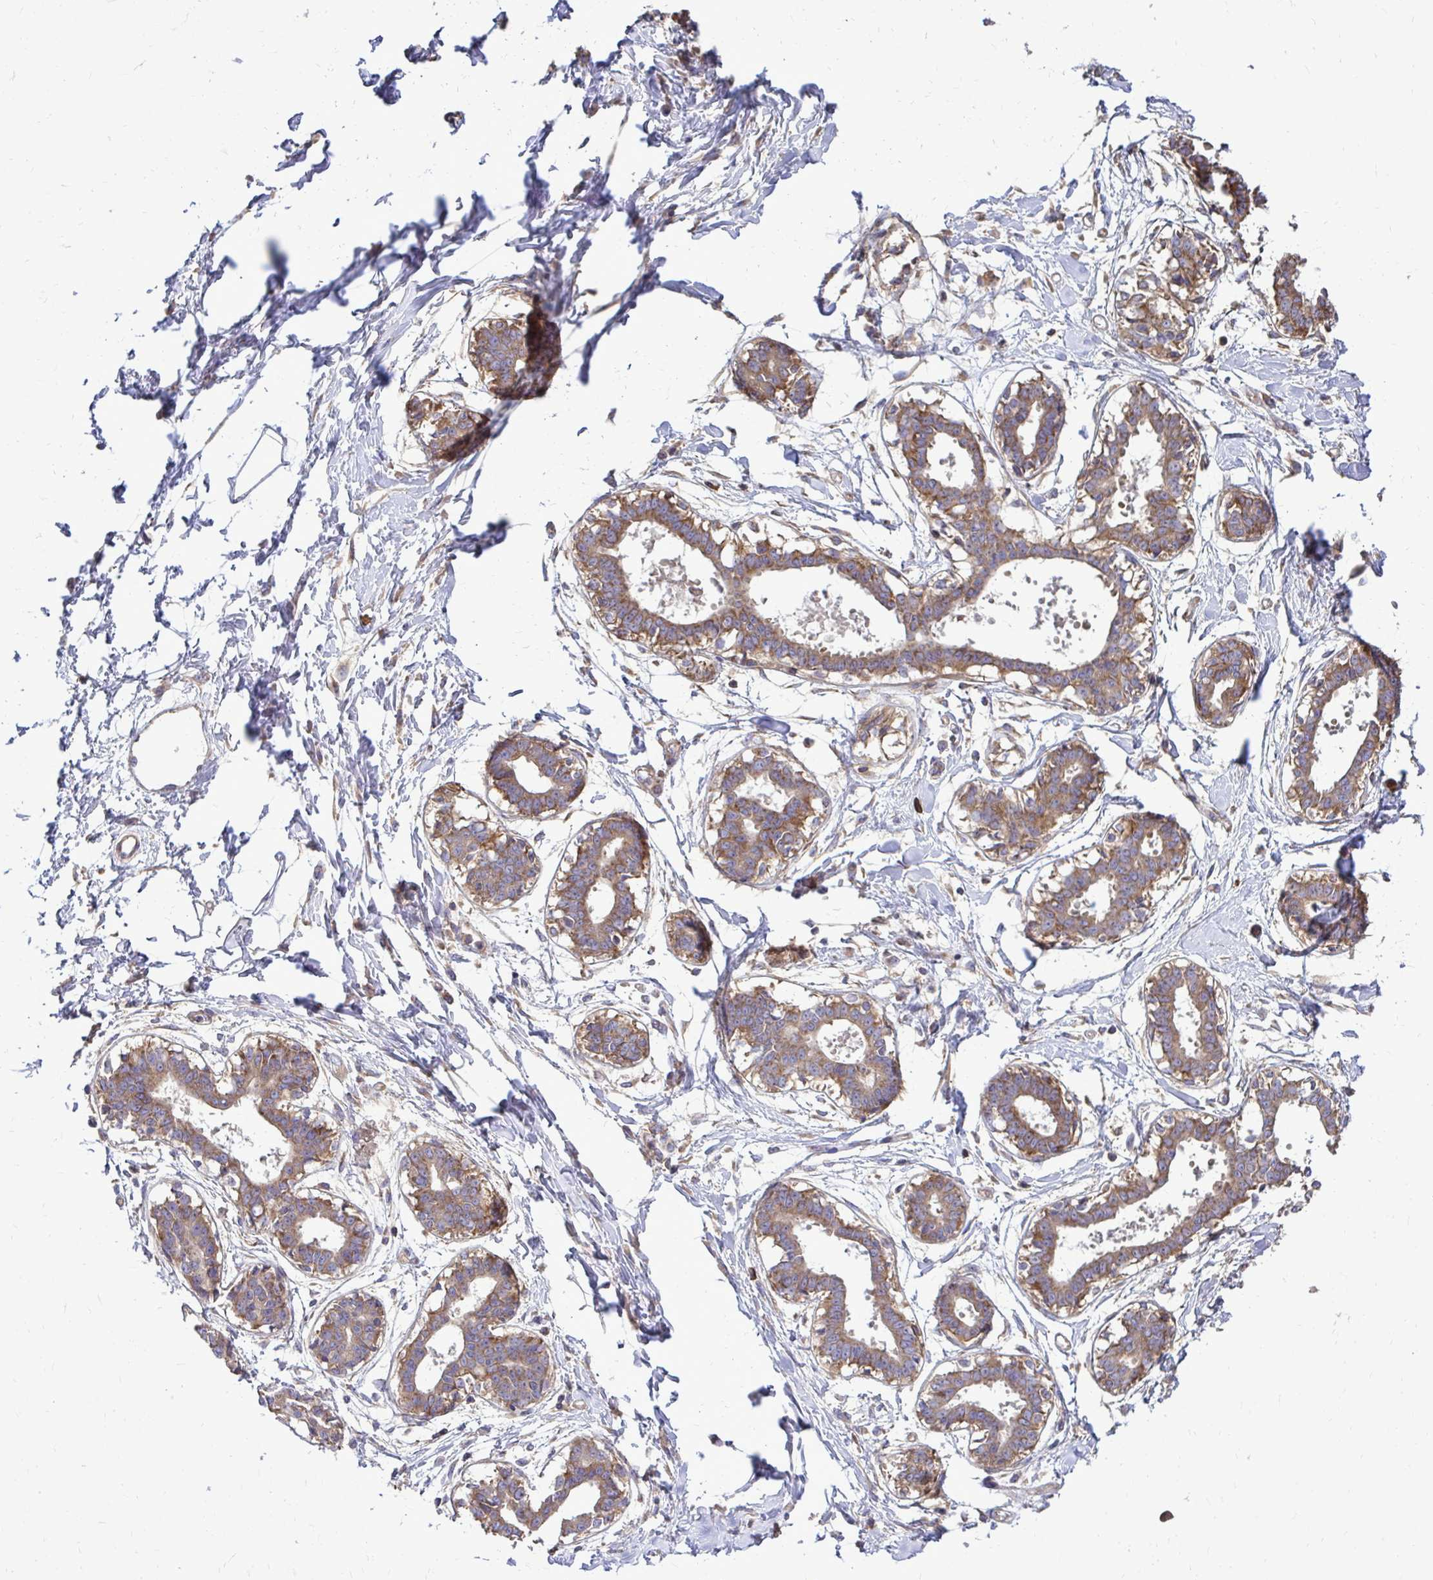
{"staining": {"intensity": "negative", "quantity": "none", "location": "none"}, "tissue": "breast", "cell_type": "Adipocytes", "image_type": "normal", "snomed": [{"axis": "morphology", "description": "Normal tissue, NOS"}, {"axis": "topography", "description": "Breast"}], "caption": "Unremarkable breast was stained to show a protein in brown. There is no significant staining in adipocytes. The staining is performed using DAB brown chromogen with nuclei counter-stained in using hematoxylin.", "gene": "FMR1", "patient": {"sex": "female", "age": 45}}